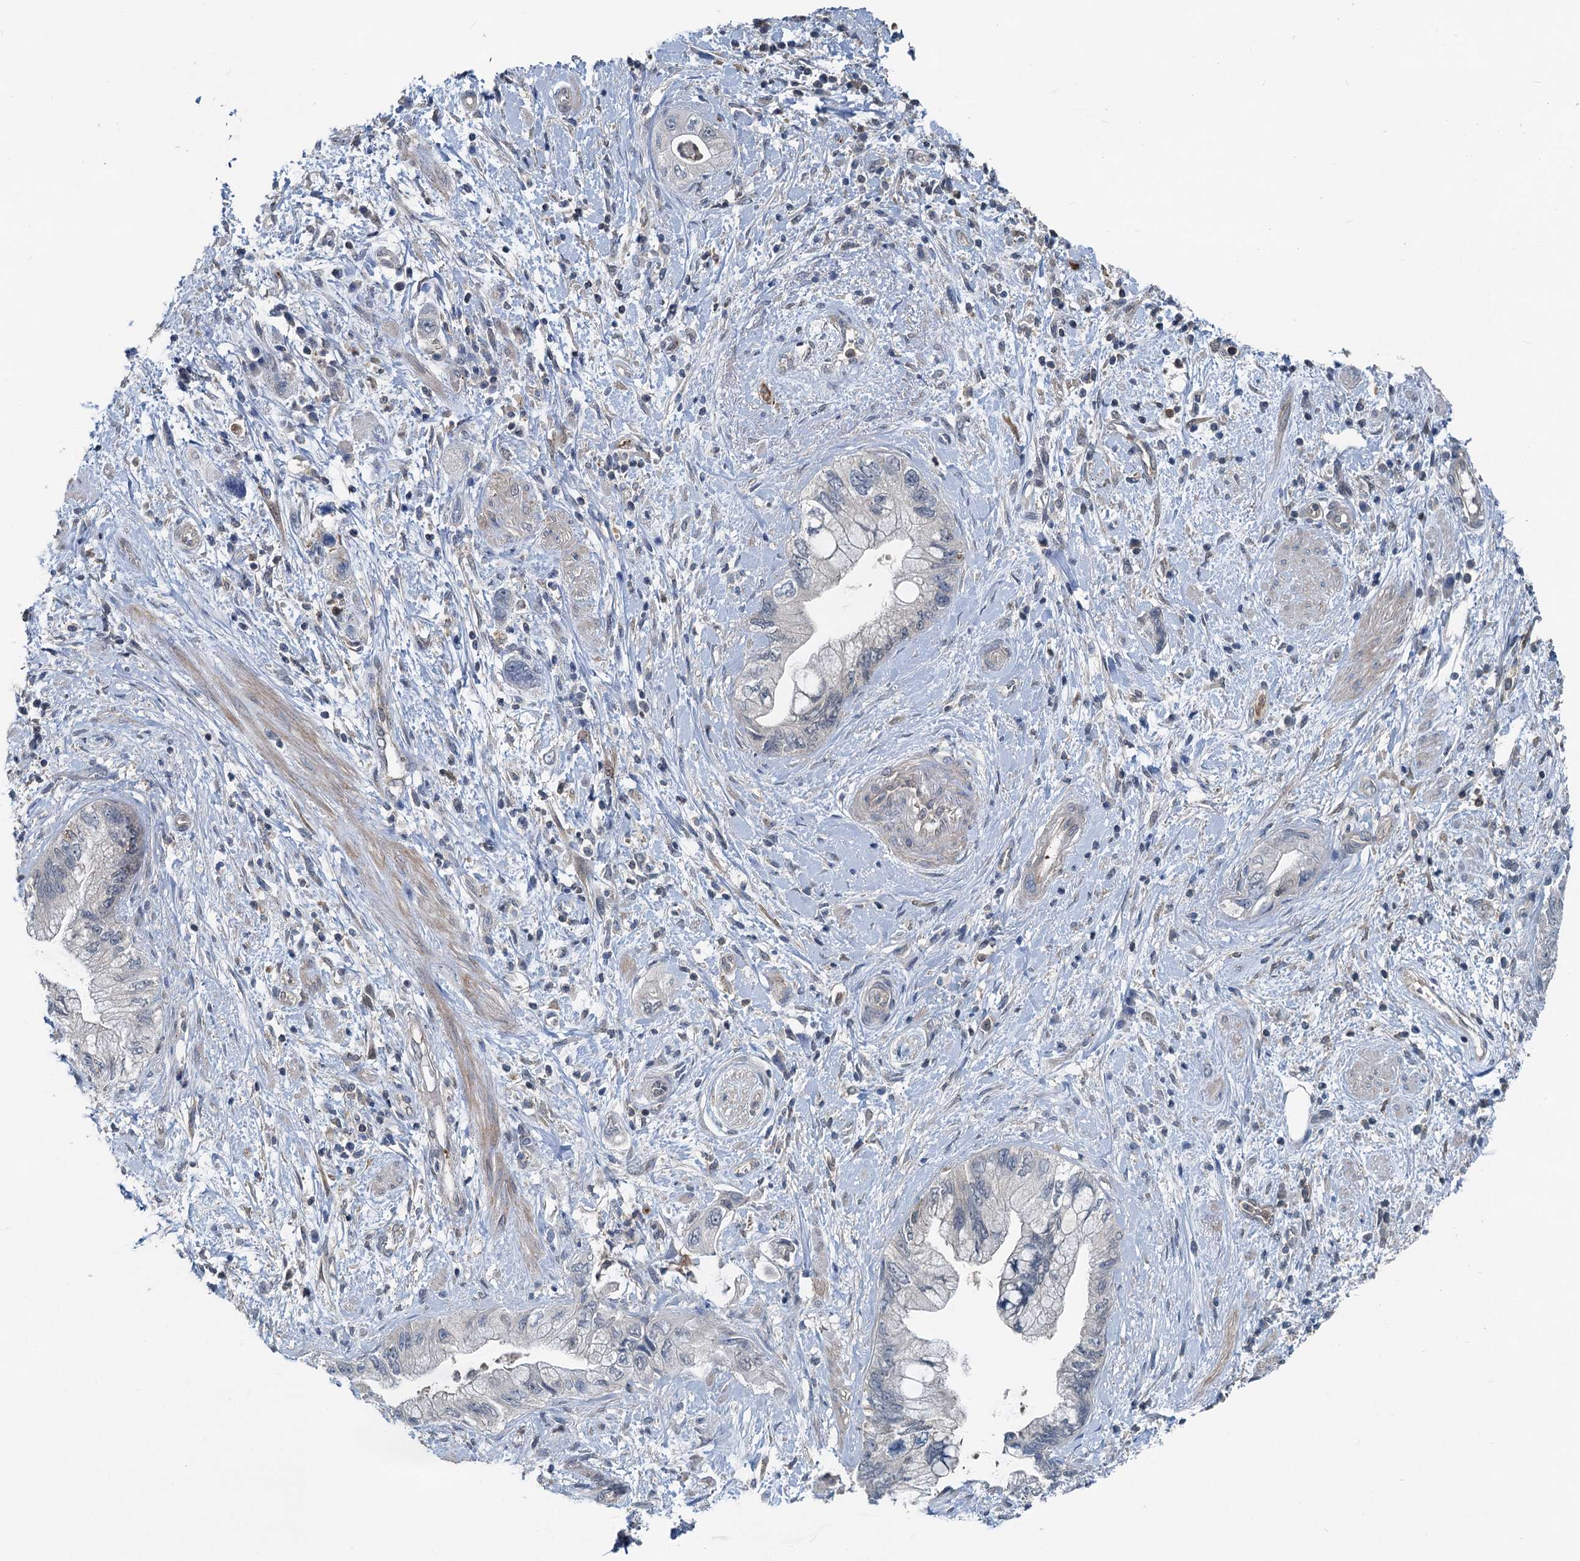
{"staining": {"intensity": "negative", "quantity": "none", "location": "none"}, "tissue": "pancreatic cancer", "cell_type": "Tumor cells", "image_type": "cancer", "snomed": [{"axis": "morphology", "description": "Adenocarcinoma, NOS"}, {"axis": "topography", "description": "Pancreas"}], "caption": "This photomicrograph is of pancreatic adenocarcinoma stained with immunohistochemistry (IHC) to label a protein in brown with the nuclei are counter-stained blue. There is no positivity in tumor cells.", "gene": "GCLM", "patient": {"sex": "female", "age": 73}}